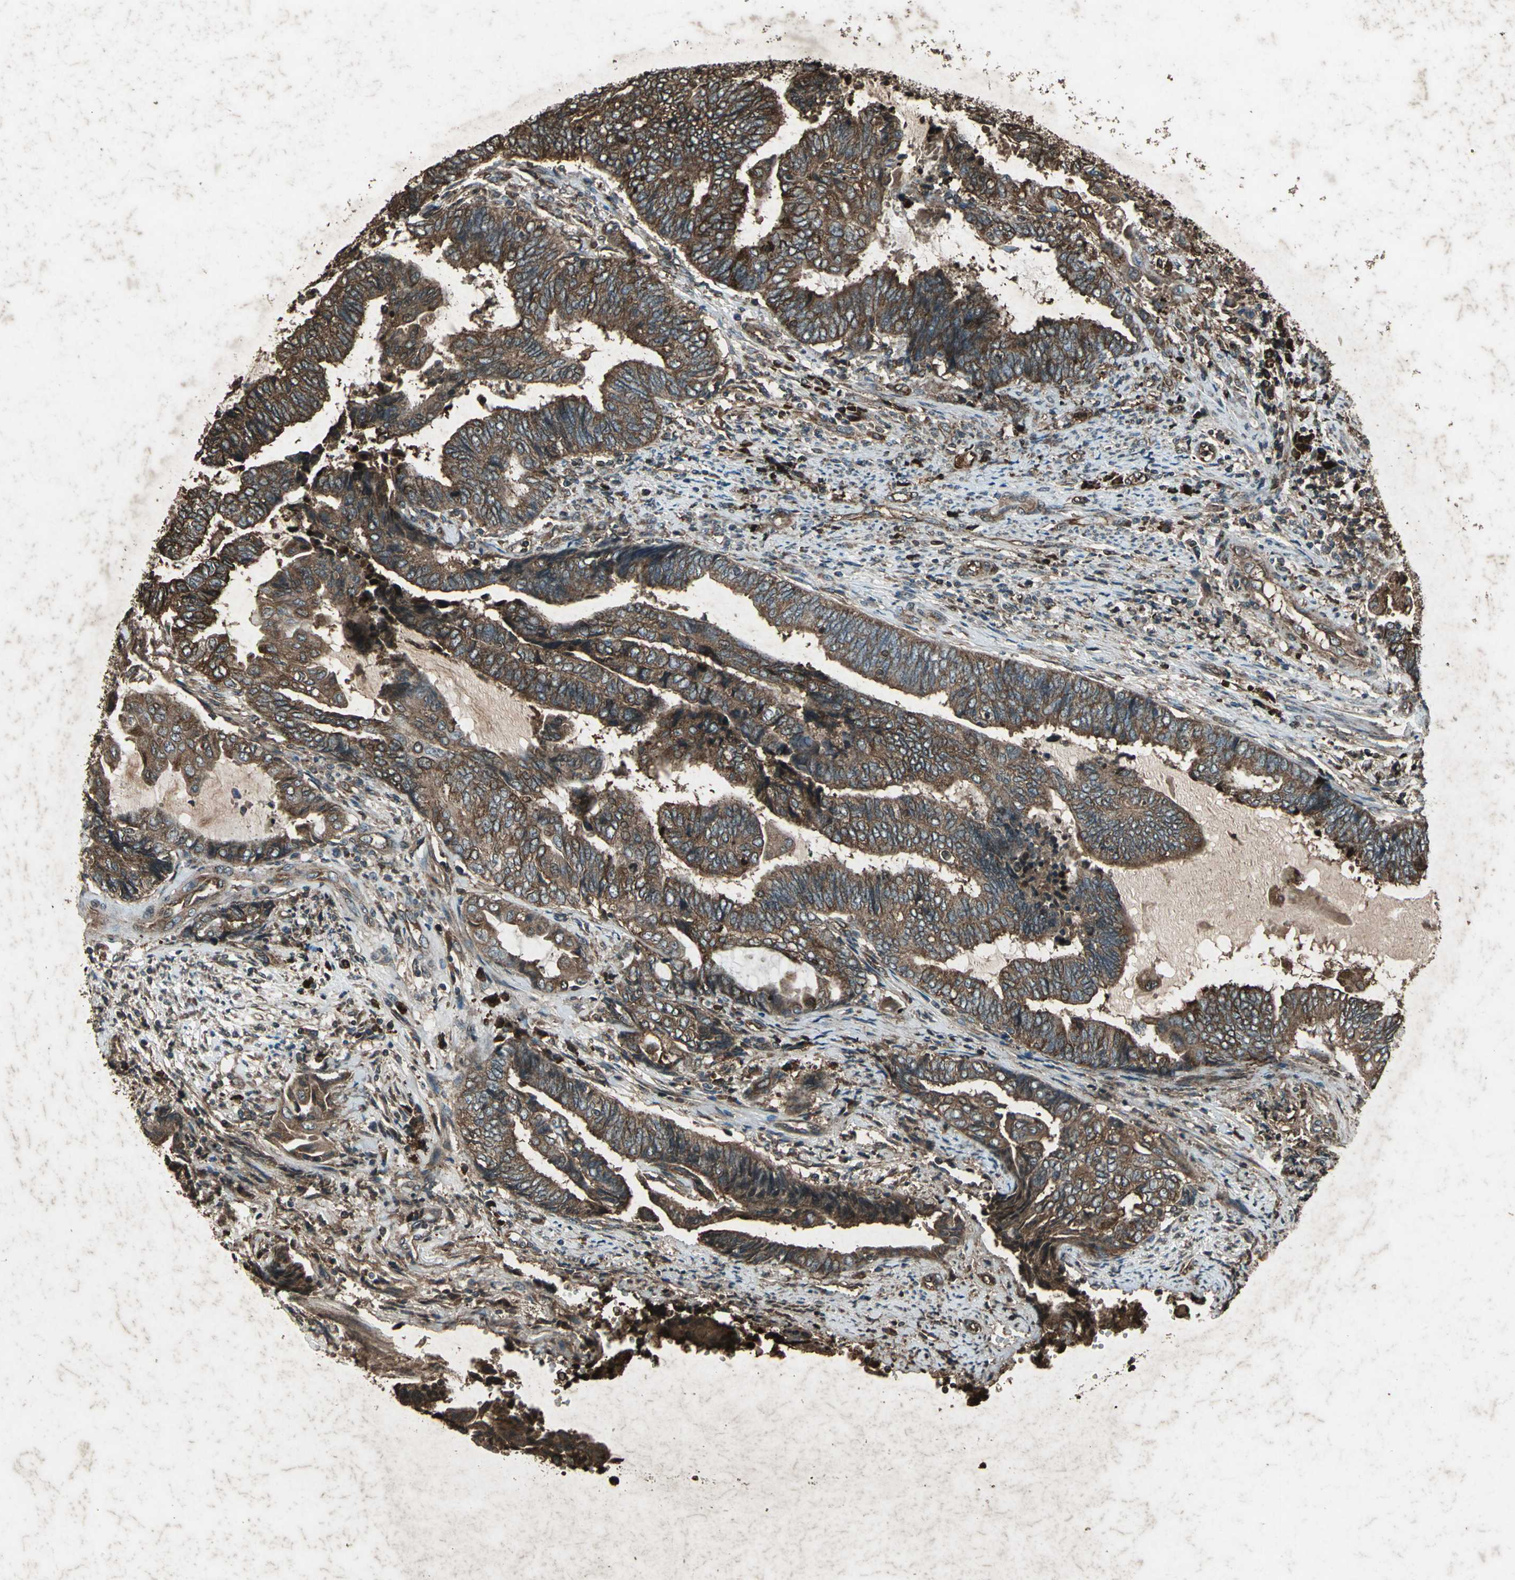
{"staining": {"intensity": "strong", "quantity": ">75%", "location": "cytoplasmic/membranous"}, "tissue": "endometrial cancer", "cell_type": "Tumor cells", "image_type": "cancer", "snomed": [{"axis": "morphology", "description": "Adenocarcinoma, NOS"}, {"axis": "topography", "description": "Uterus"}, {"axis": "topography", "description": "Endometrium"}], "caption": "Immunohistochemical staining of adenocarcinoma (endometrial) demonstrates high levels of strong cytoplasmic/membranous positivity in about >75% of tumor cells.", "gene": "SEPTIN4", "patient": {"sex": "female", "age": 70}}